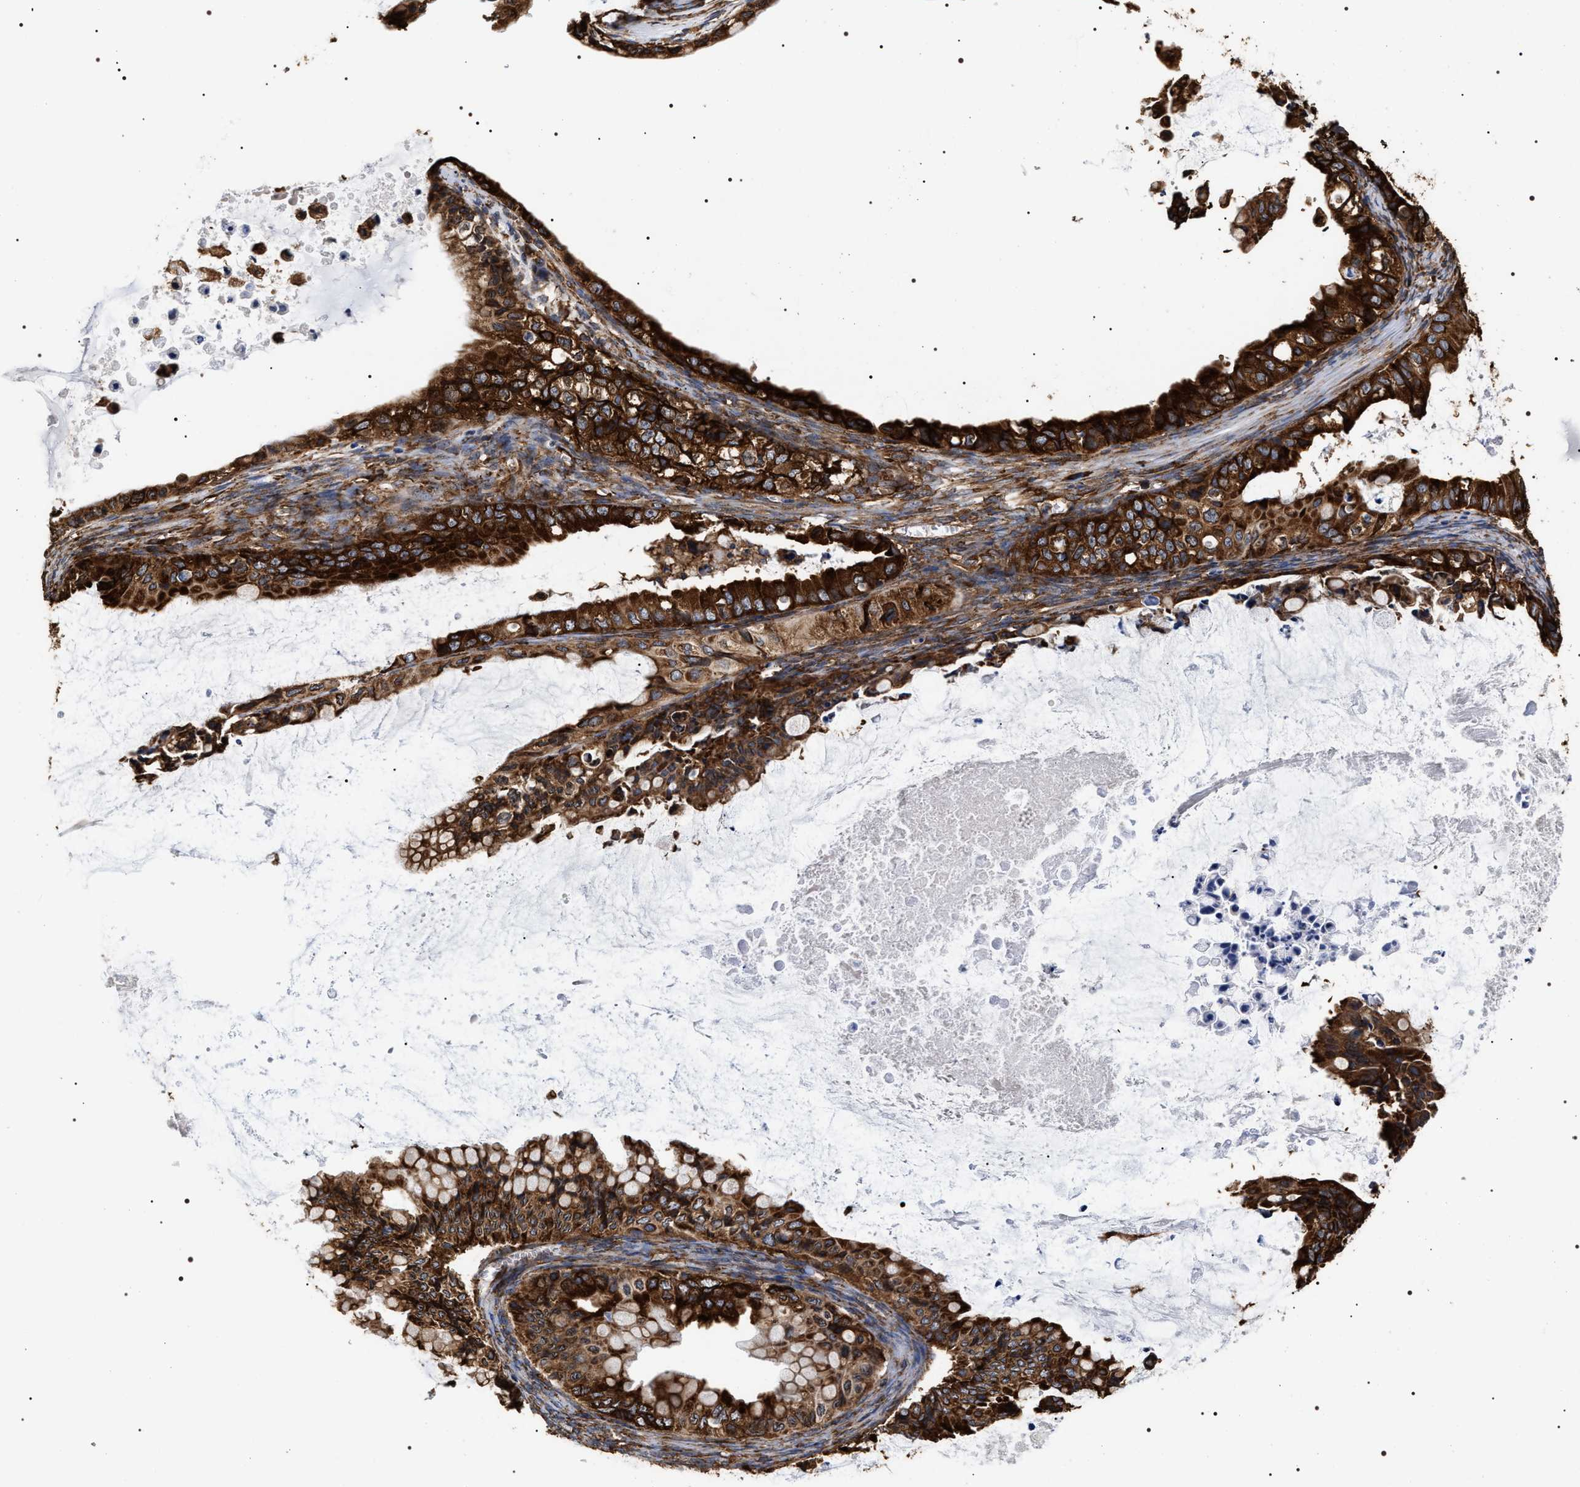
{"staining": {"intensity": "strong", "quantity": ">75%", "location": "cytoplasmic/membranous"}, "tissue": "ovarian cancer", "cell_type": "Tumor cells", "image_type": "cancer", "snomed": [{"axis": "morphology", "description": "Cystadenocarcinoma, mucinous, NOS"}, {"axis": "topography", "description": "Ovary"}], "caption": "IHC micrograph of neoplastic tissue: human mucinous cystadenocarcinoma (ovarian) stained using immunohistochemistry reveals high levels of strong protein expression localized specifically in the cytoplasmic/membranous of tumor cells, appearing as a cytoplasmic/membranous brown color.", "gene": "SERBP1", "patient": {"sex": "female", "age": 80}}